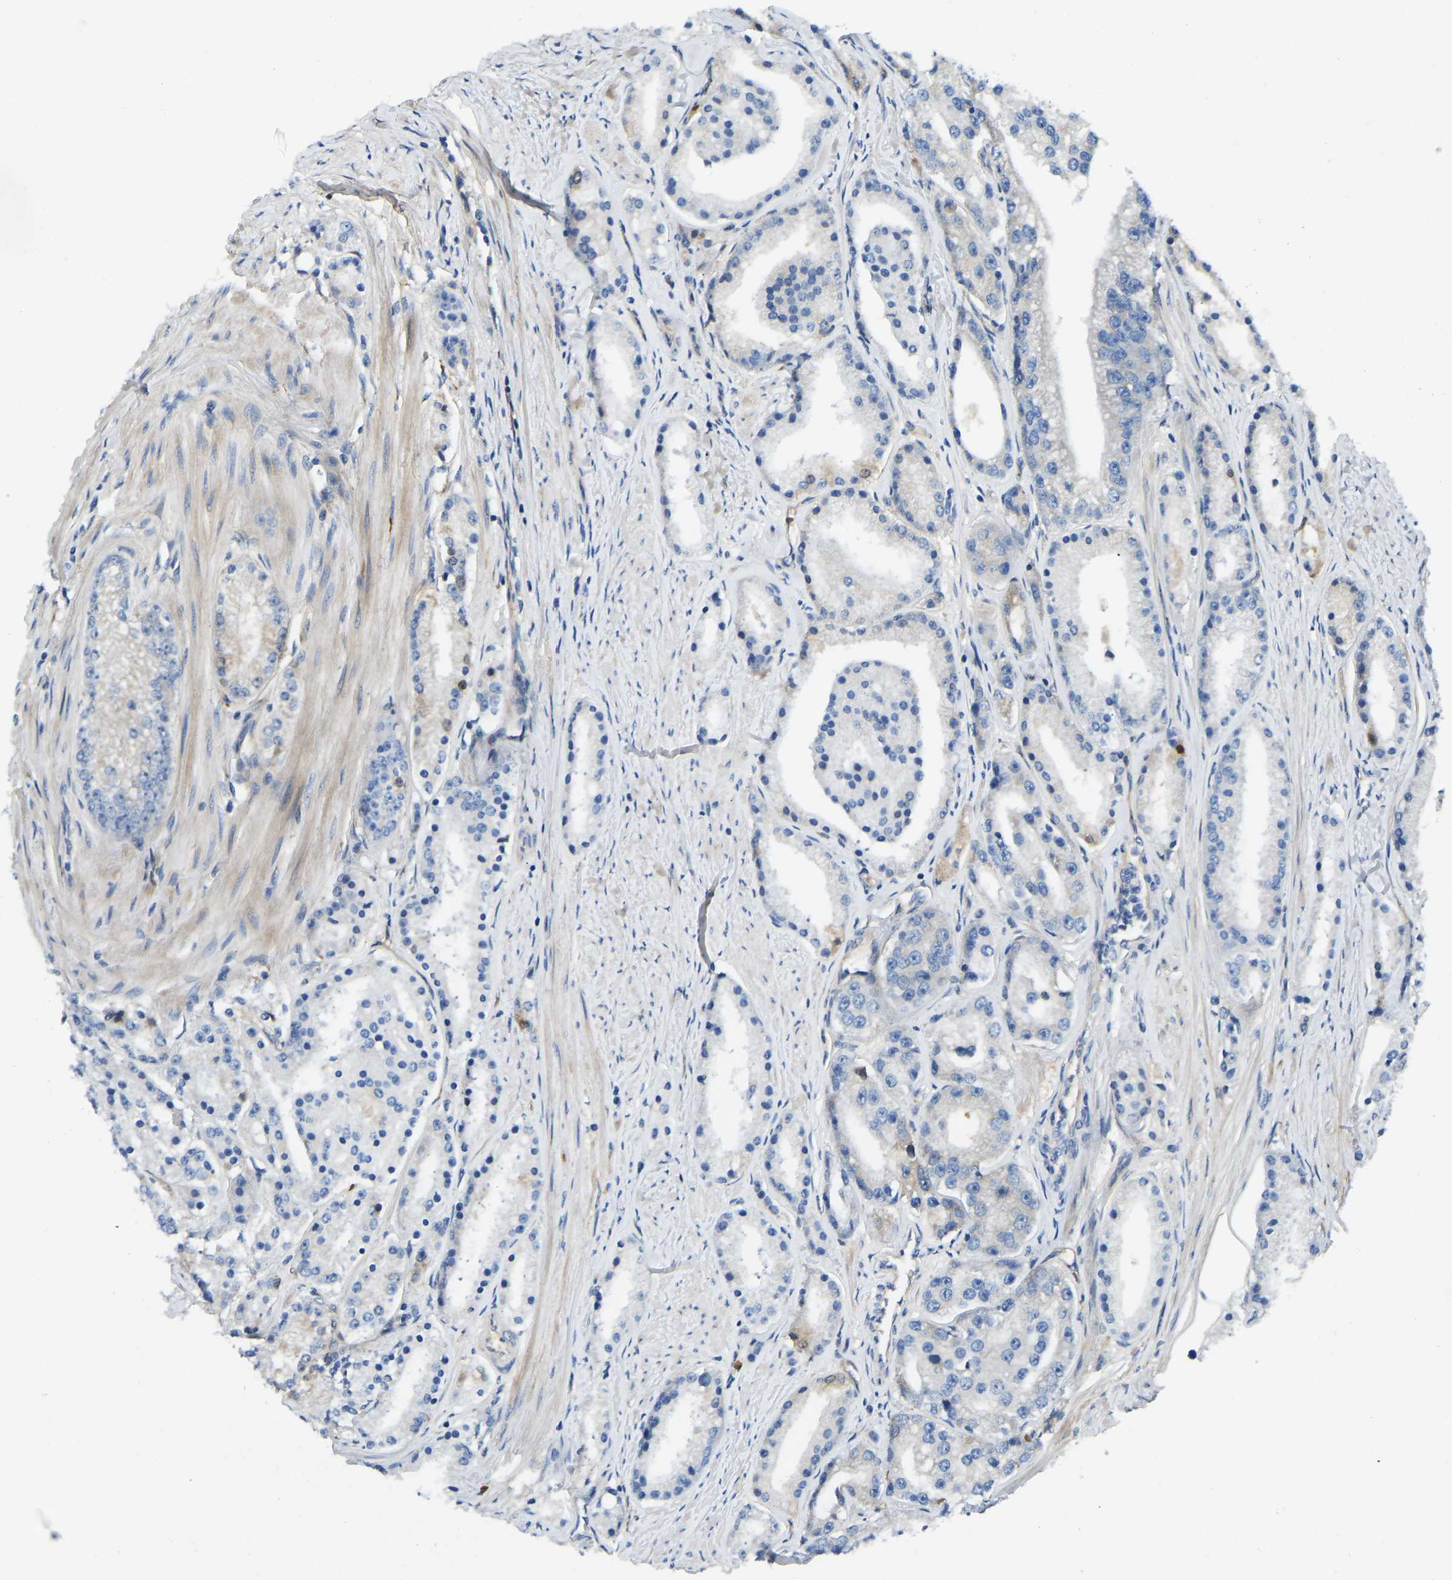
{"staining": {"intensity": "negative", "quantity": "none", "location": "none"}, "tissue": "prostate cancer", "cell_type": "Tumor cells", "image_type": "cancer", "snomed": [{"axis": "morphology", "description": "Adenocarcinoma, Low grade"}, {"axis": "topography", "description": "Prostate"}], "caption": "This is a image of immunohistochemistry staining of prostate cancer, which shows no staining in tumor cells. (DAB immunohistochemistry (IHC) with hematoxylin counter stain).", "gene": "COL15A1", "patient": {"sex": "male", "age": 63}}